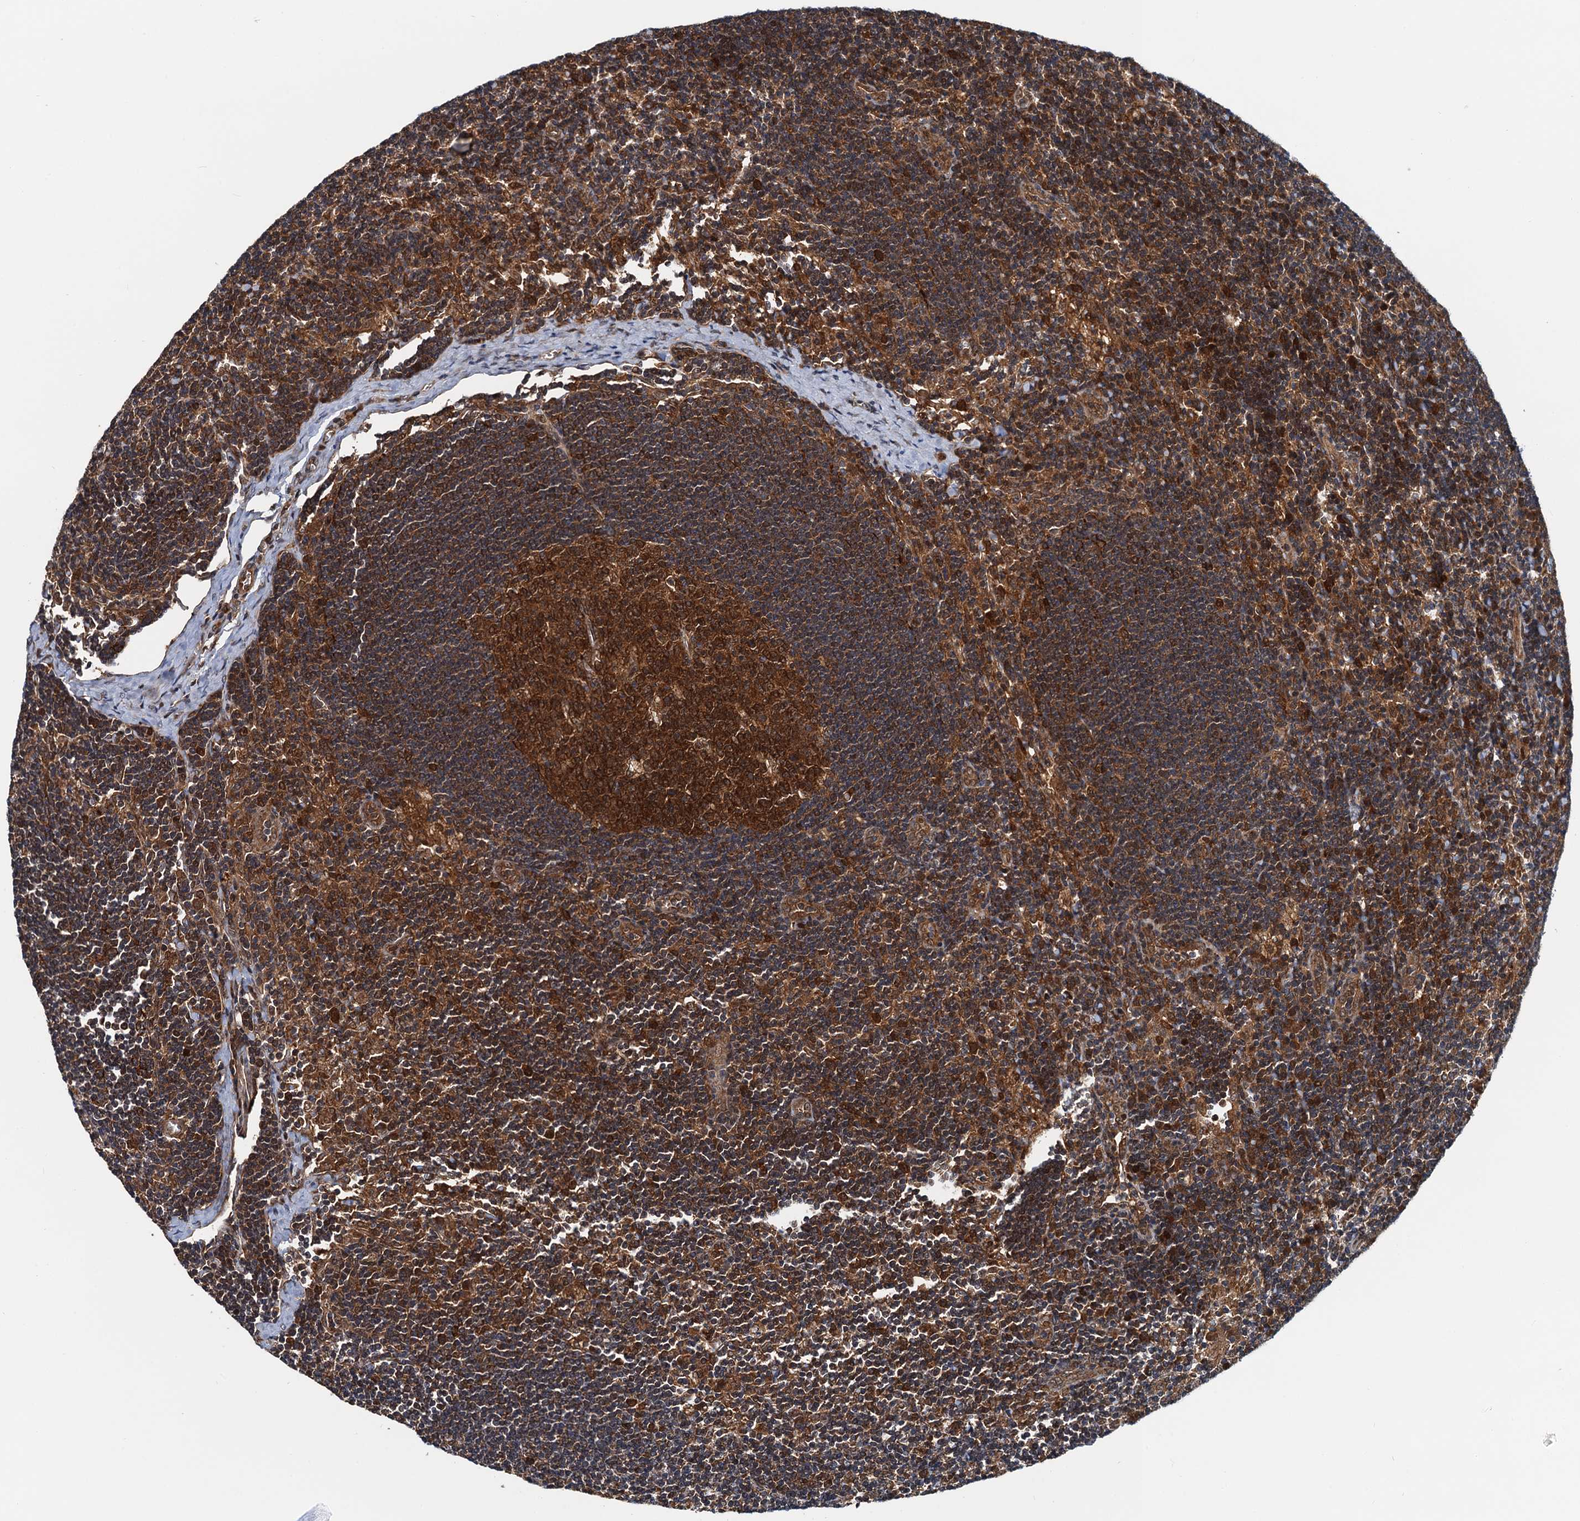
{"staining": {"intensity": "strong", "quantity": ">75%", "location": "cytoplasmic/membranous"}, "tissue": "lymph node", "cell_type": "Germinal center cells", "image_type": "normal", "snomed": [{"axis": "morphology", "description": "Normal tissue, NOS"}, {"axis": "topography", "description": "Lymph node"}], "caption": "Benign lymph node demonstrates strong cytoplasmic/membranous expression in approximately >75% of germinal center cells, visualized by immunohistochemistry.", "gene": "AAGAB", "patient": {"sex": "male", "age": 24}}